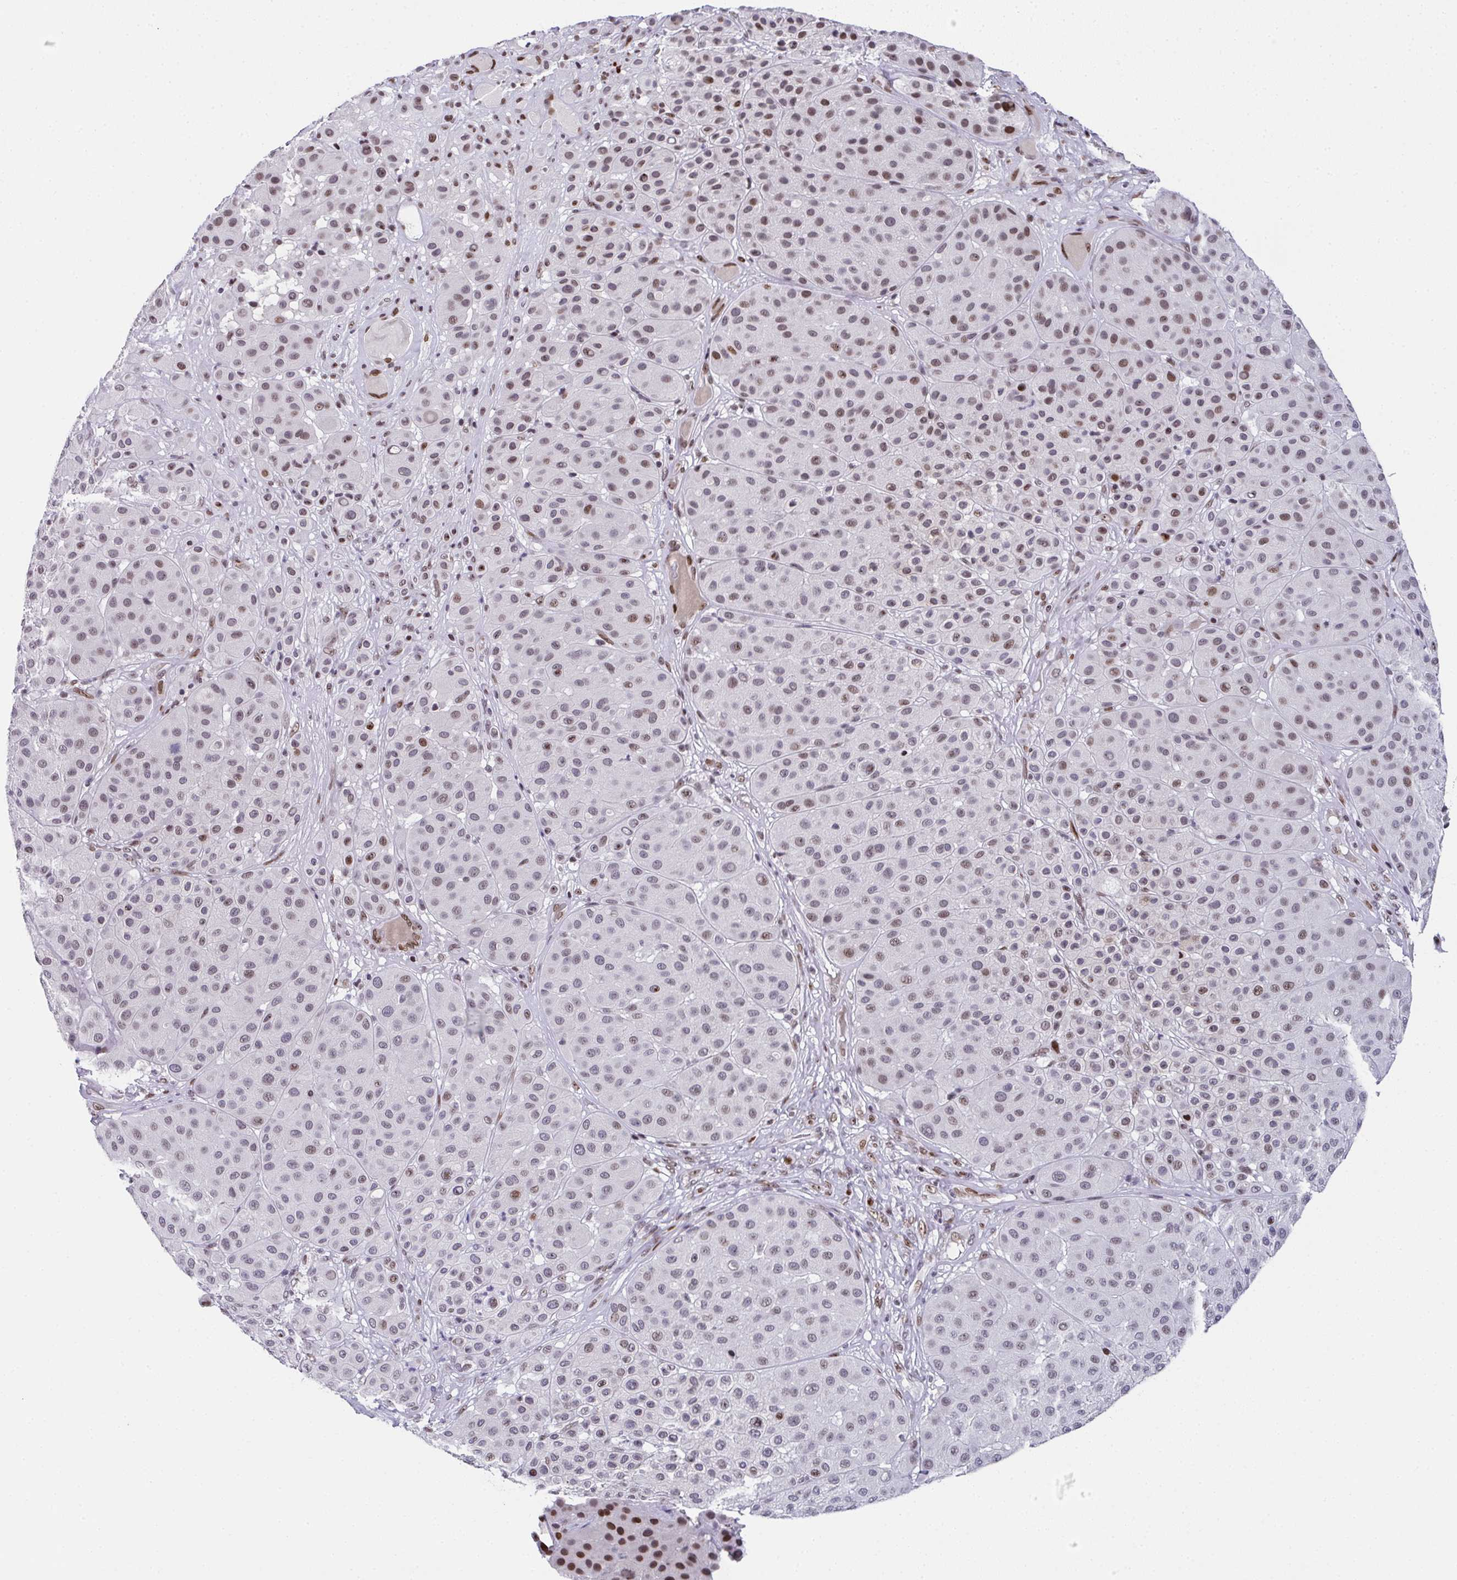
{"staining": {"intensity": "weak", "quantity": "25%-75%", "location": "nuclear"}, "tissue": "melanoma", "cell_type": "Tumor cells", "image_type": "cancer", "snomed": [{"axis": "morphology", "description": "Malignant melanoma, Metastatic site"}, {"axis": "topography", "description": "Smooth muscle"}], "caption": "This is an image of IHC staining of malignant melanoma (metastatic site), which shows weak positivity in the nuclear of tumor cells.", "gene": "RB1", "patient": {"sex": "male", "age": 41}}